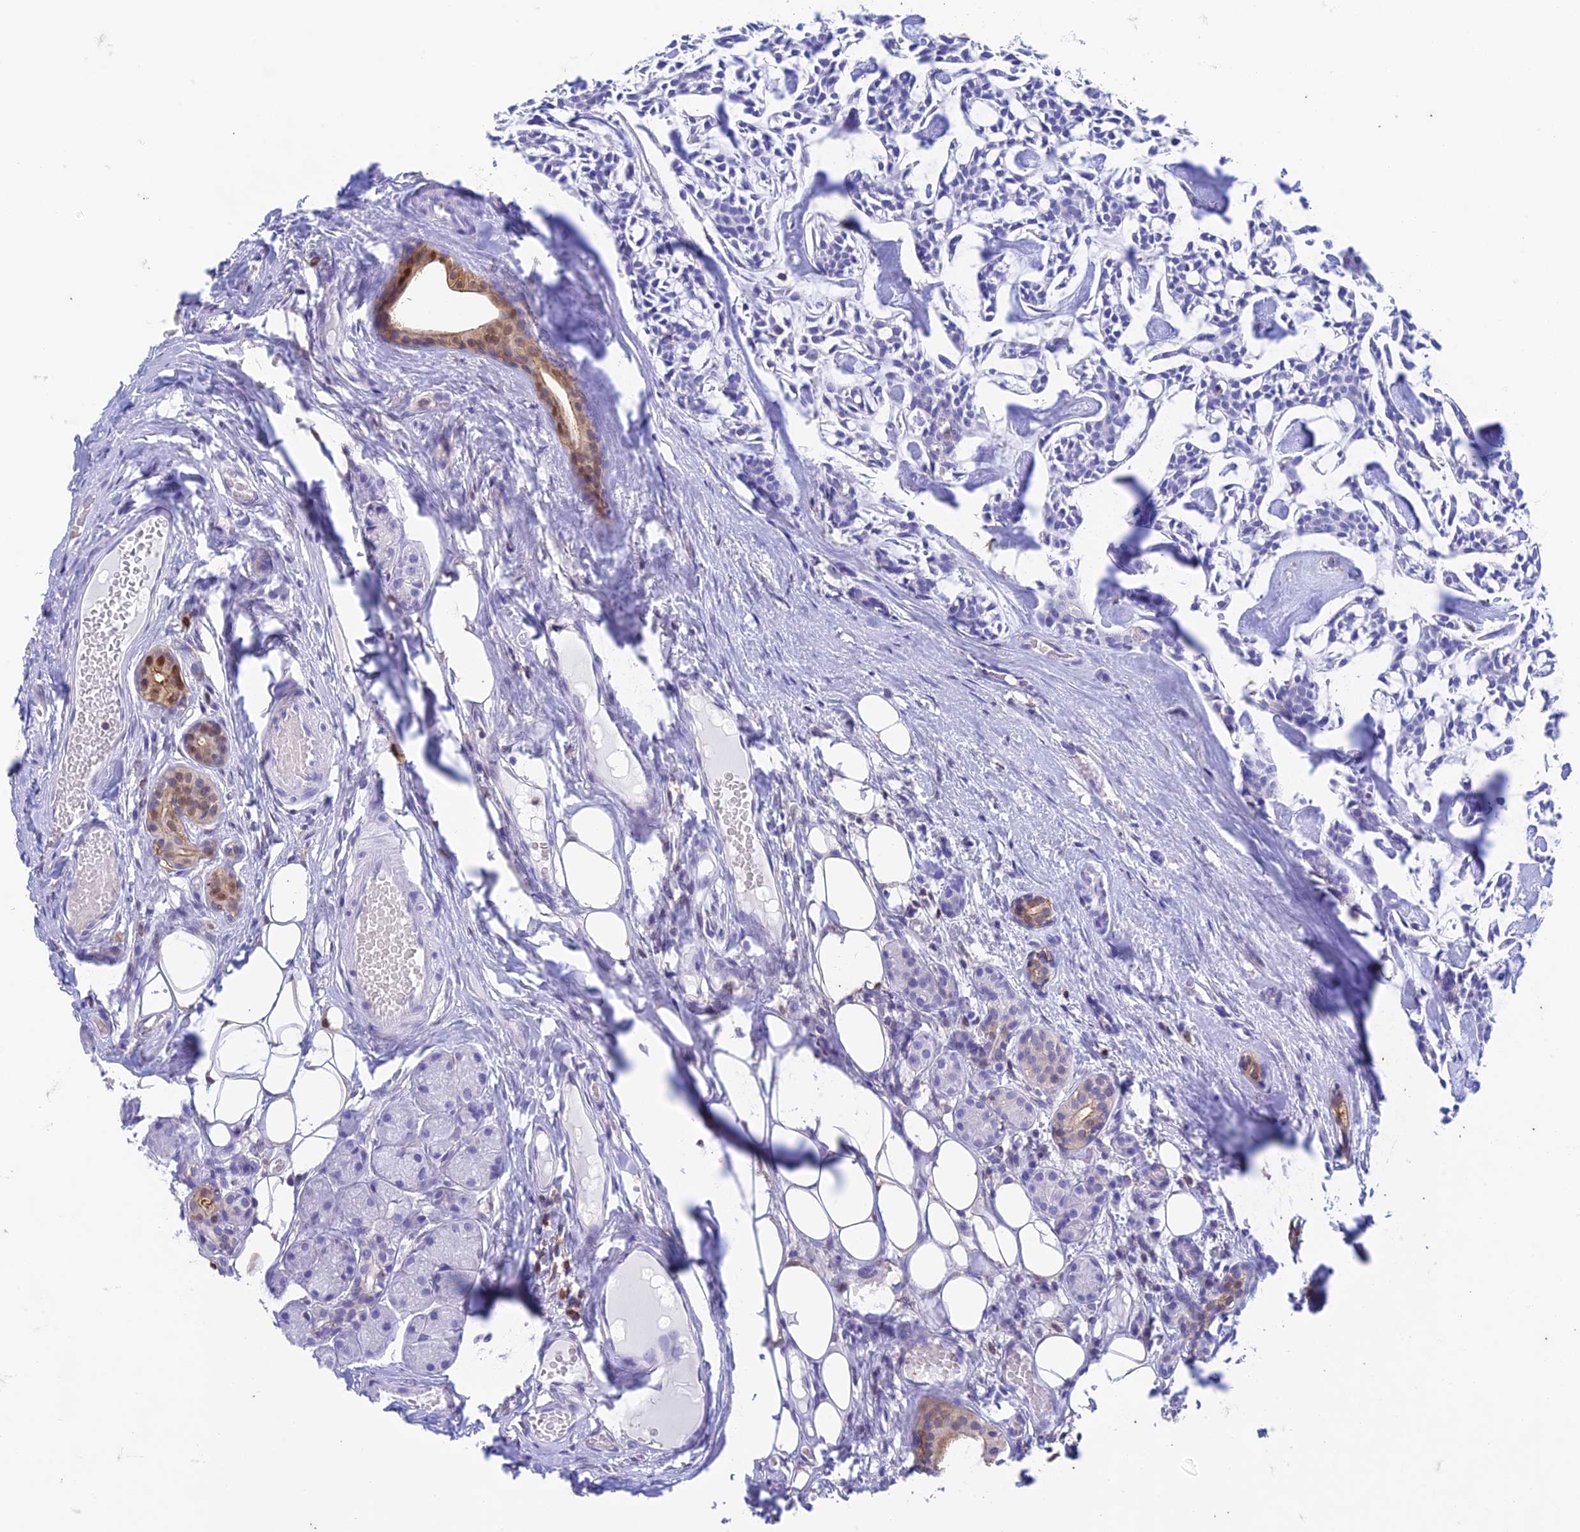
{"staining": {"intensity": "negative", "quantity": "none", "location": "none"}, "tissue": "head and neck cancer", "cell_type": "Tumor cells", "image_type": "cancer", "snomed": [{"axis": "morphology", "description": "Adenocarcinoma, NOS"}, {"axis": "topography", "description": "Salivary gland"}, {"axis": "topography", "description": "Head-Neck"}], "caption": "Head and neck cancer (adenocarcinoma) was stained to show a protein in brown. There is no significant staining in tumor cells.", "gene": "FGF7", "patient": {"sex": "male", "age": 55}}